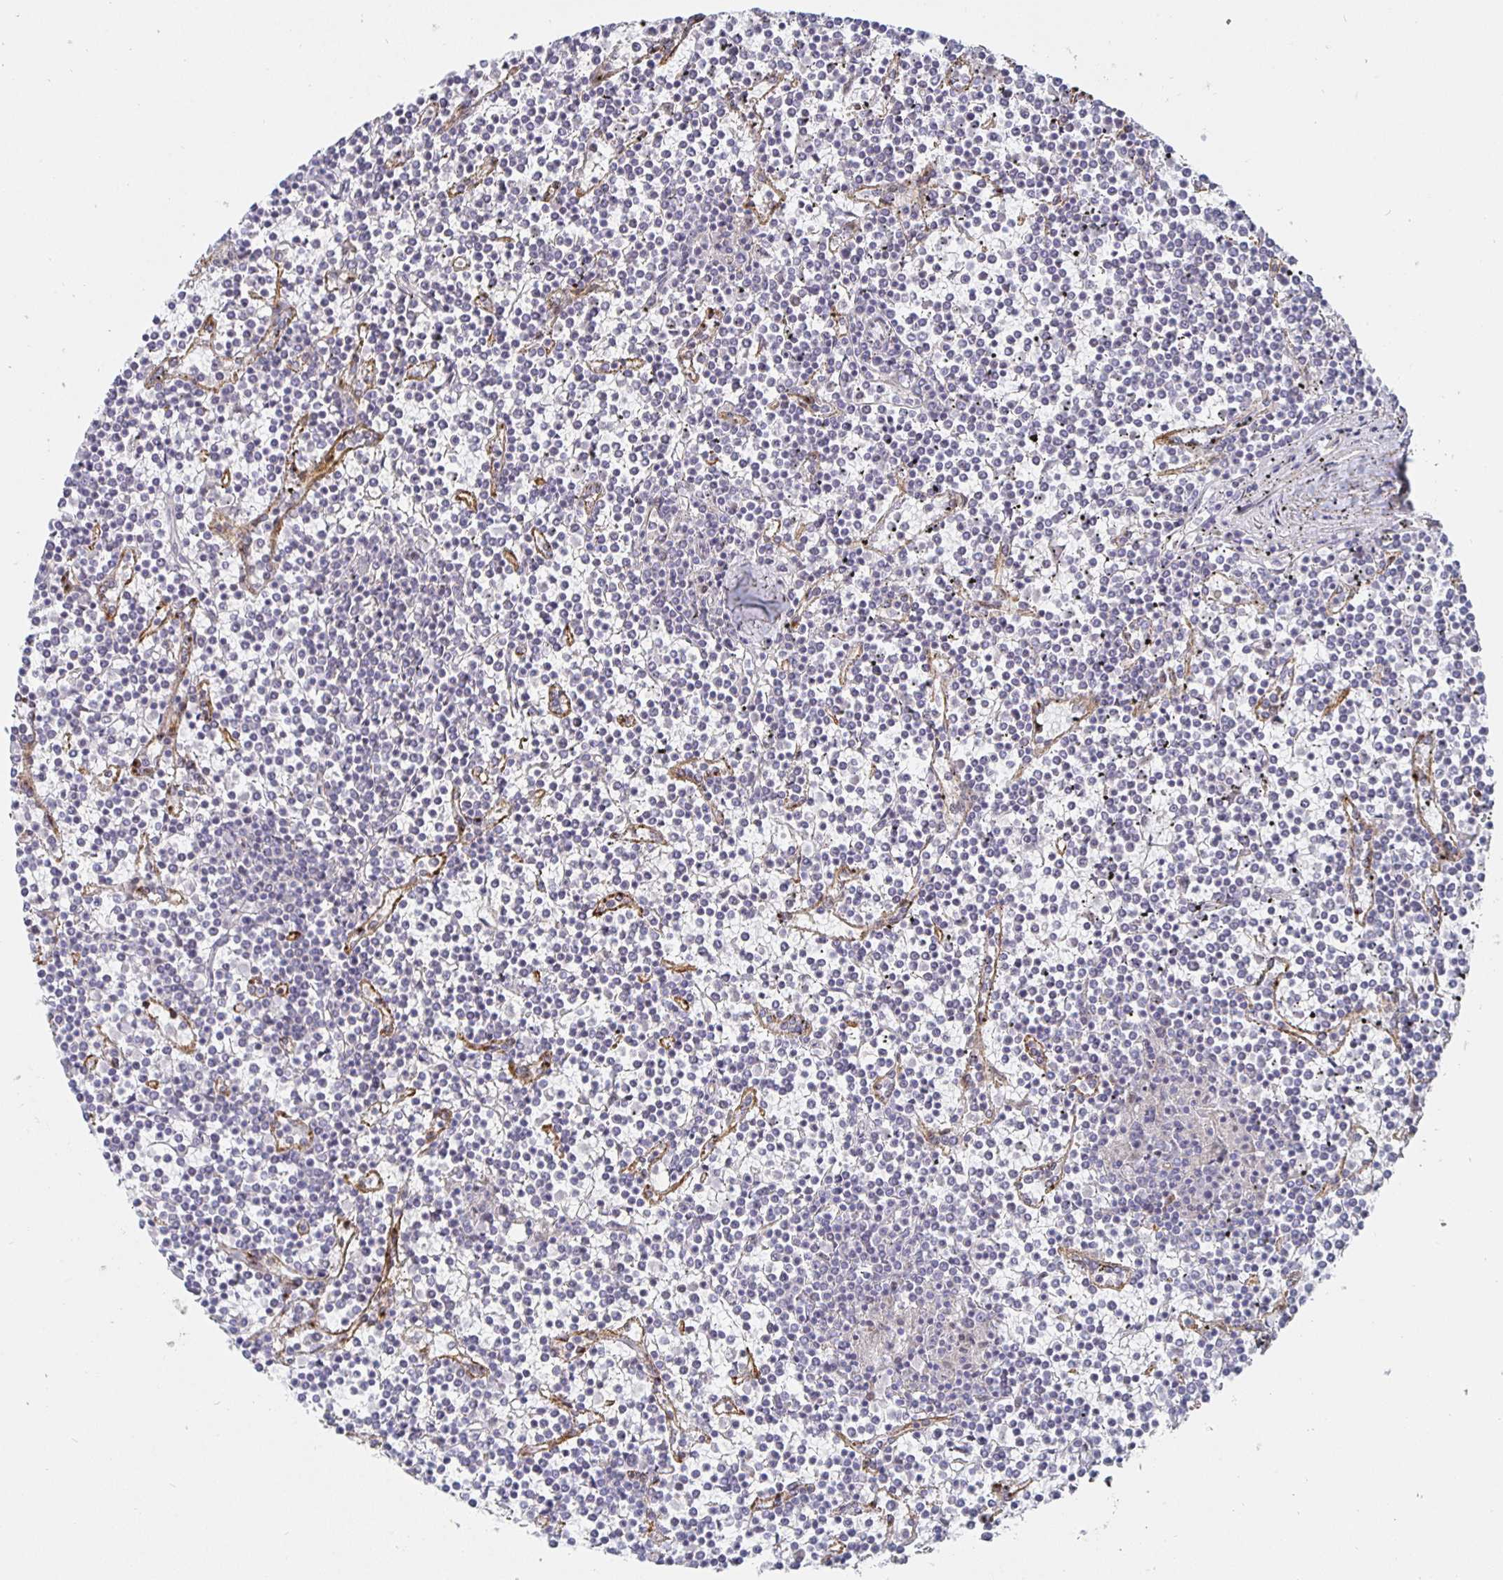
{"staining": {"intensity": "negative", "quantity": "none", "location": "none"}, "tissue": "lymphoma", "cell_type": "Tumor cells", "image_type": "cancer", "snomed": [{"axis": "morphology", "description": "Malignant lymphoma, non-Hodgkin's type, Low grade"}, {"axis": "topography", "description": "Spleen"}], "caption": "Malignant lymphoma, non-Hodgkin's type (low-grade) was stained to show a protein in brown. There is no significant staining in tumor cells.", "gene": "S100G", "patient": {"sex": "female", "age": 19}}